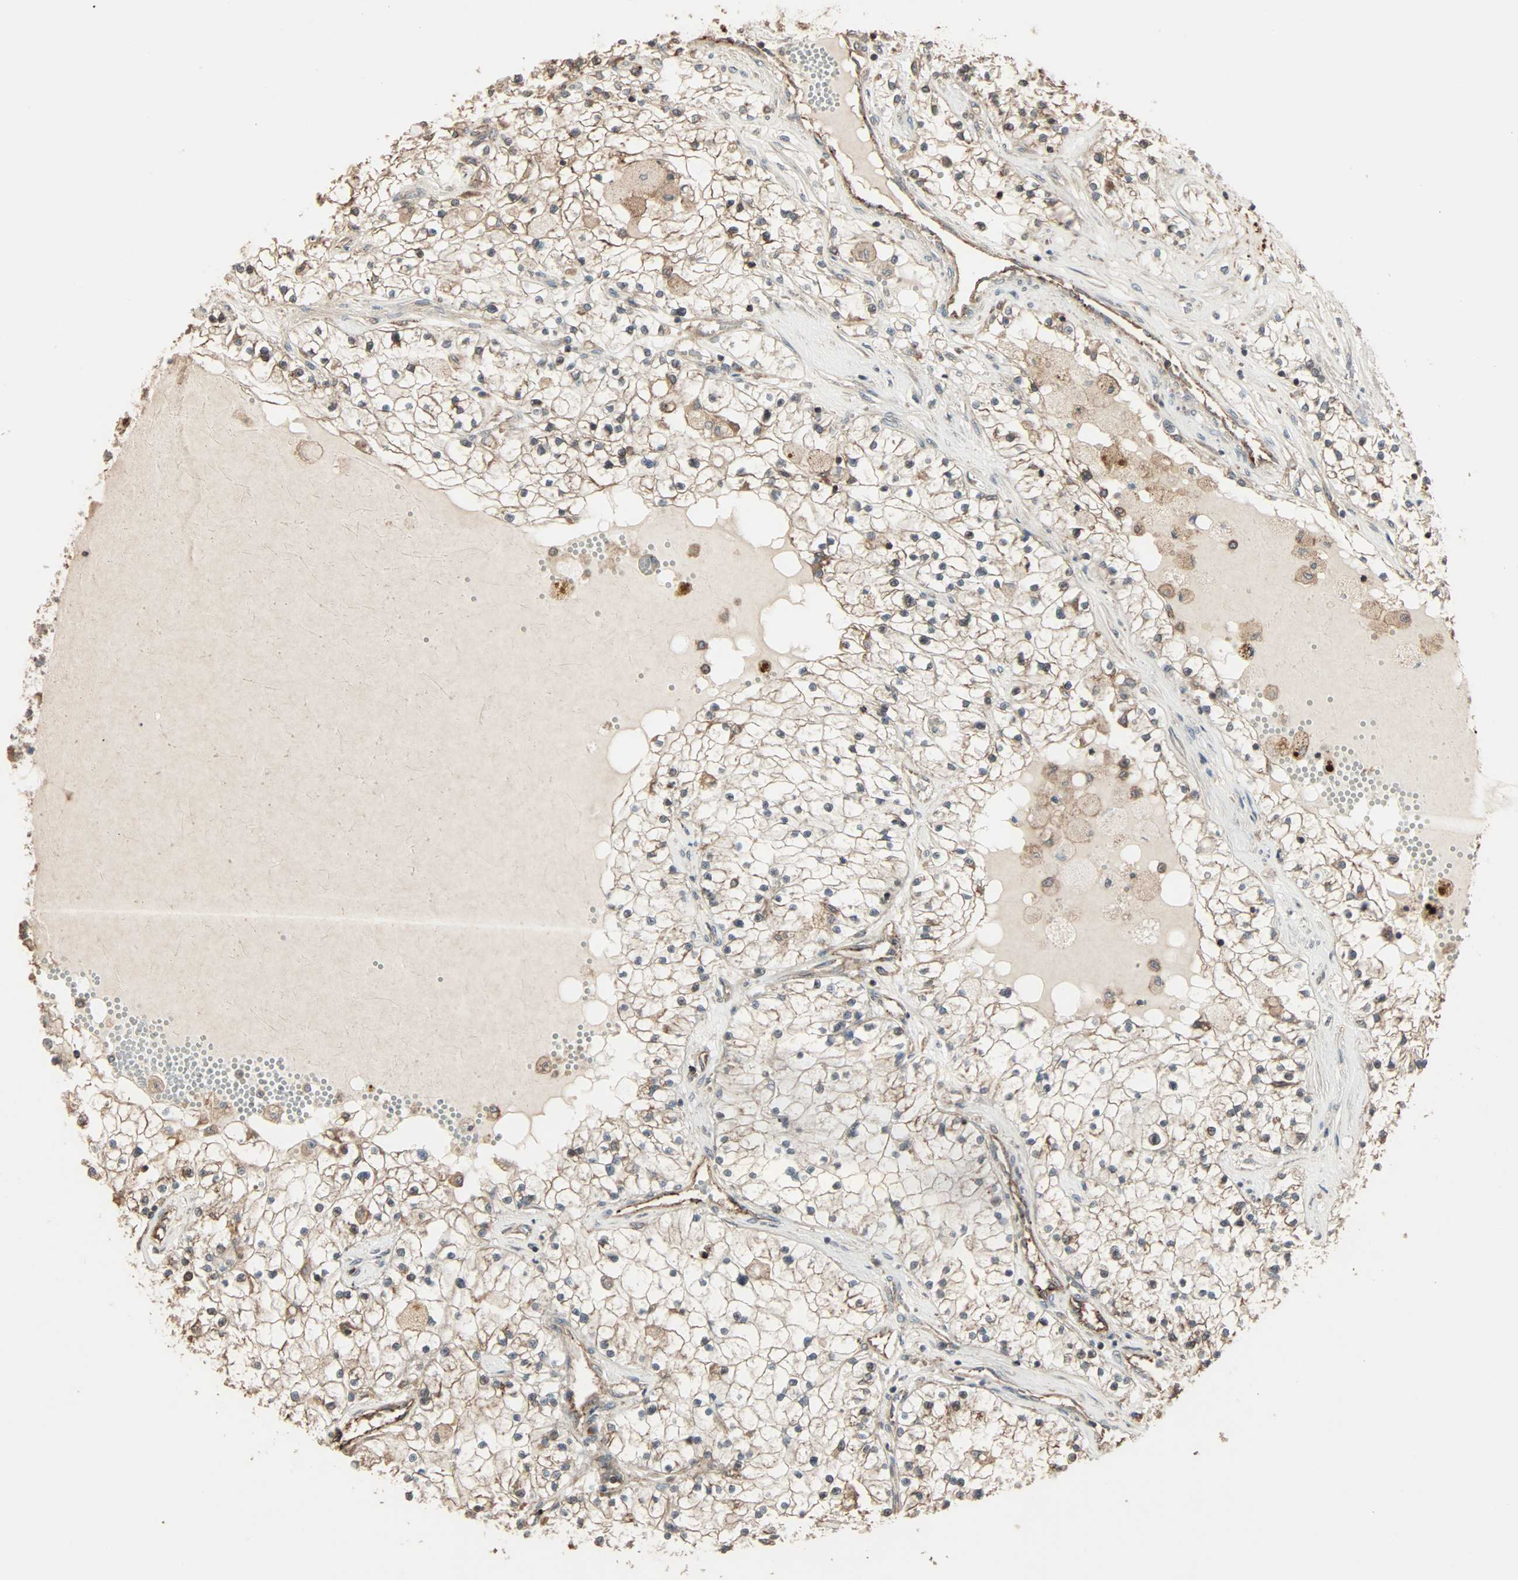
{"staining": {"intensity": "moderate", "quantity": ">75%", "location": "cytoplasmic/membranous"}, "tissue": "renal cancer", "cell_type": "Tumor cells", "image_type": "cancer", "snomed": [{"axis": "morphology", "description": "Adenocarcinoma, NOS"}, {"axis": "topography", "description": "Kidney"}], "caption": "This is an image of immunohistochemistry (IHC) staining of renal cancer (adenocarcinoma), which shows moderate staining in the cytoplasmic/membranous of tumor cells.", "gene": "CALCRL", "patient": {"sex": "male", "age": 68}}